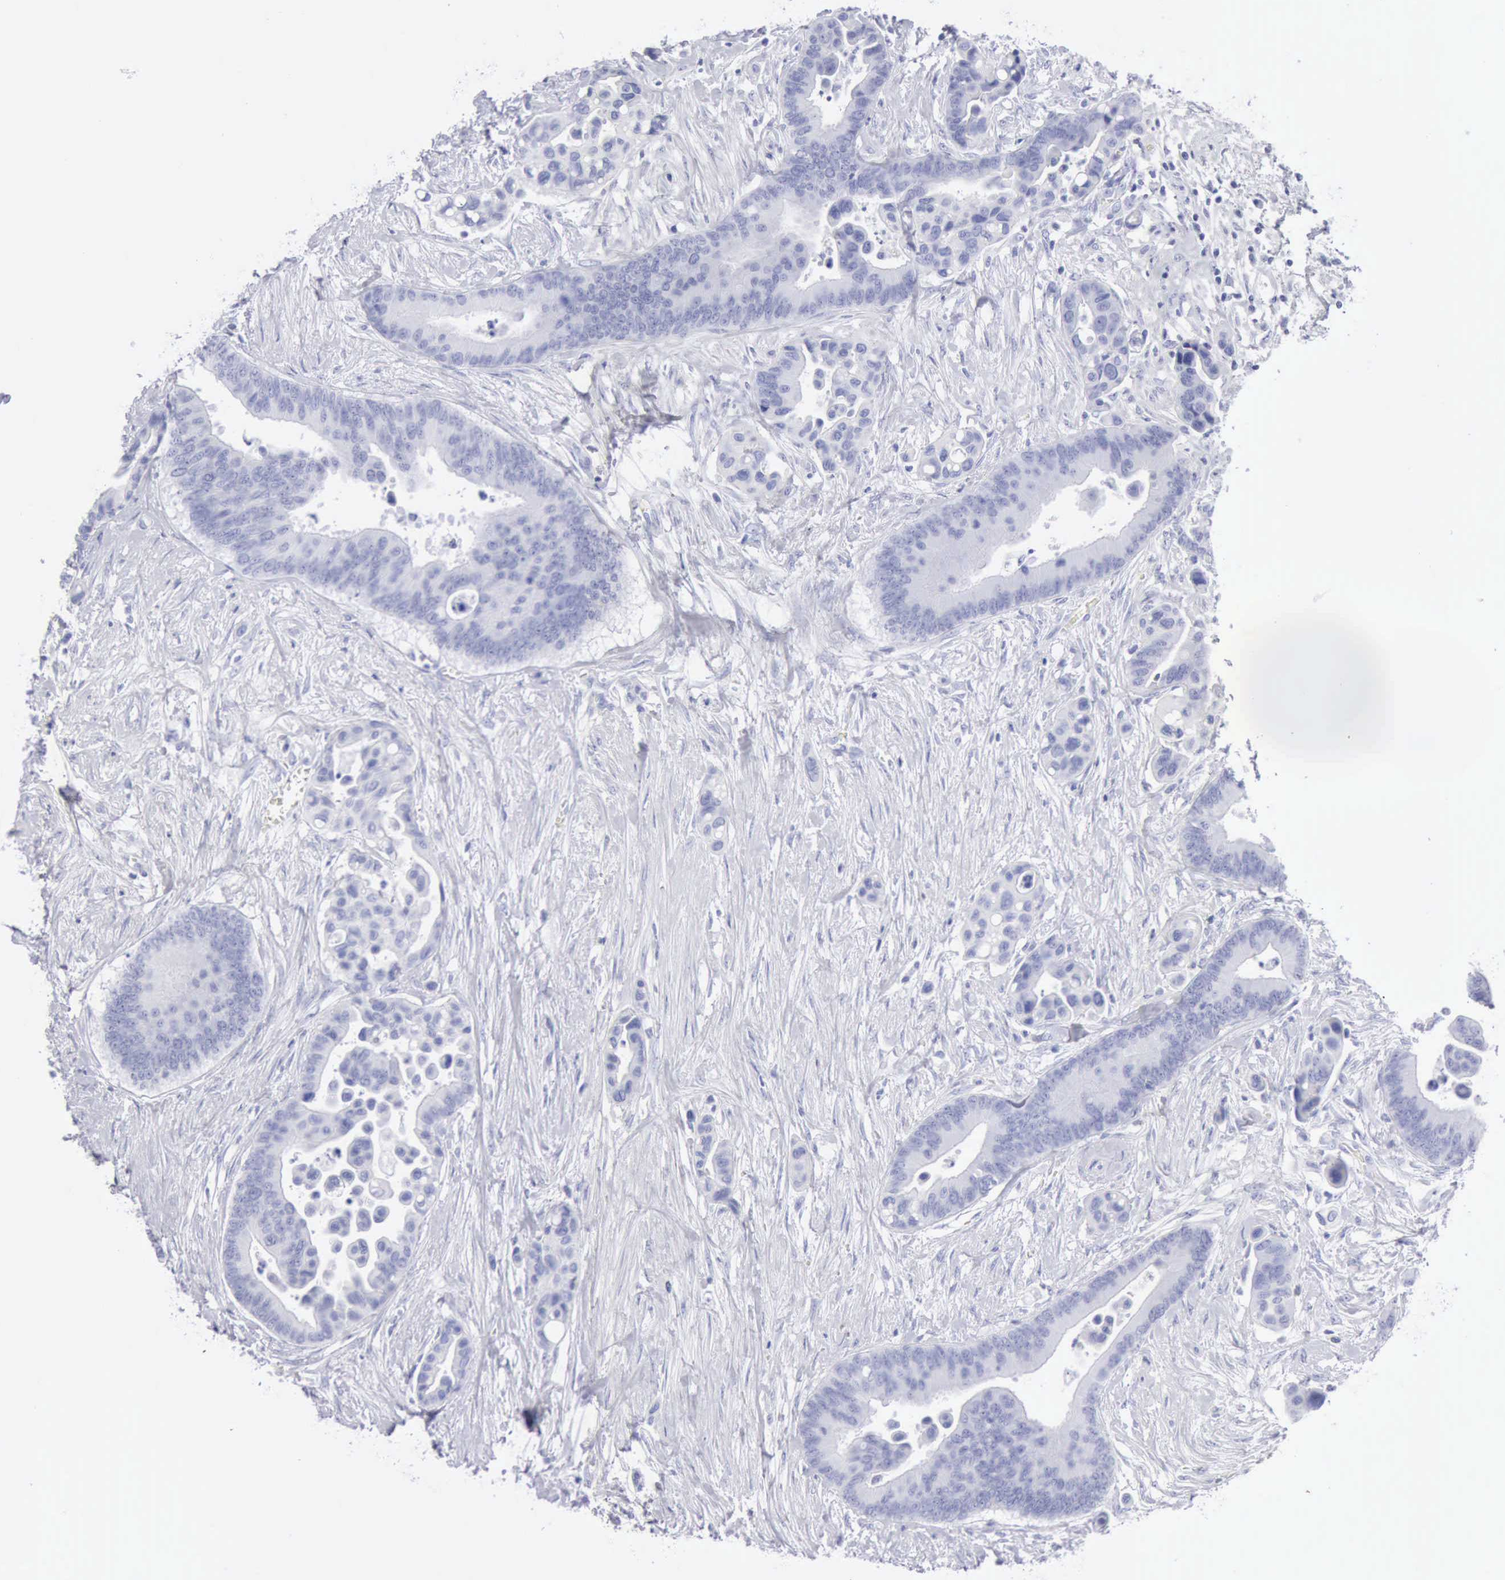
{"staining": {"intensity": "negative", "quantity": "none", "location": "none"}, "tissue": "colorectal cancer", "cell_type": "Tumor cells", "image_type": "cancer", "snomed": [{"axis": "morphology", "description": "Adenocarcinoma, NOS"}, {"axis": "topography", "description": "Colon"}], "caption": "High power microscopy image of an immunohistochemistry (IHC) histopathology image of colorectal adenocarcinoma, revealing no significant staining in tumor cells.", "gene": "KRT5", "patient": {"sex": "male", "age": 82}}